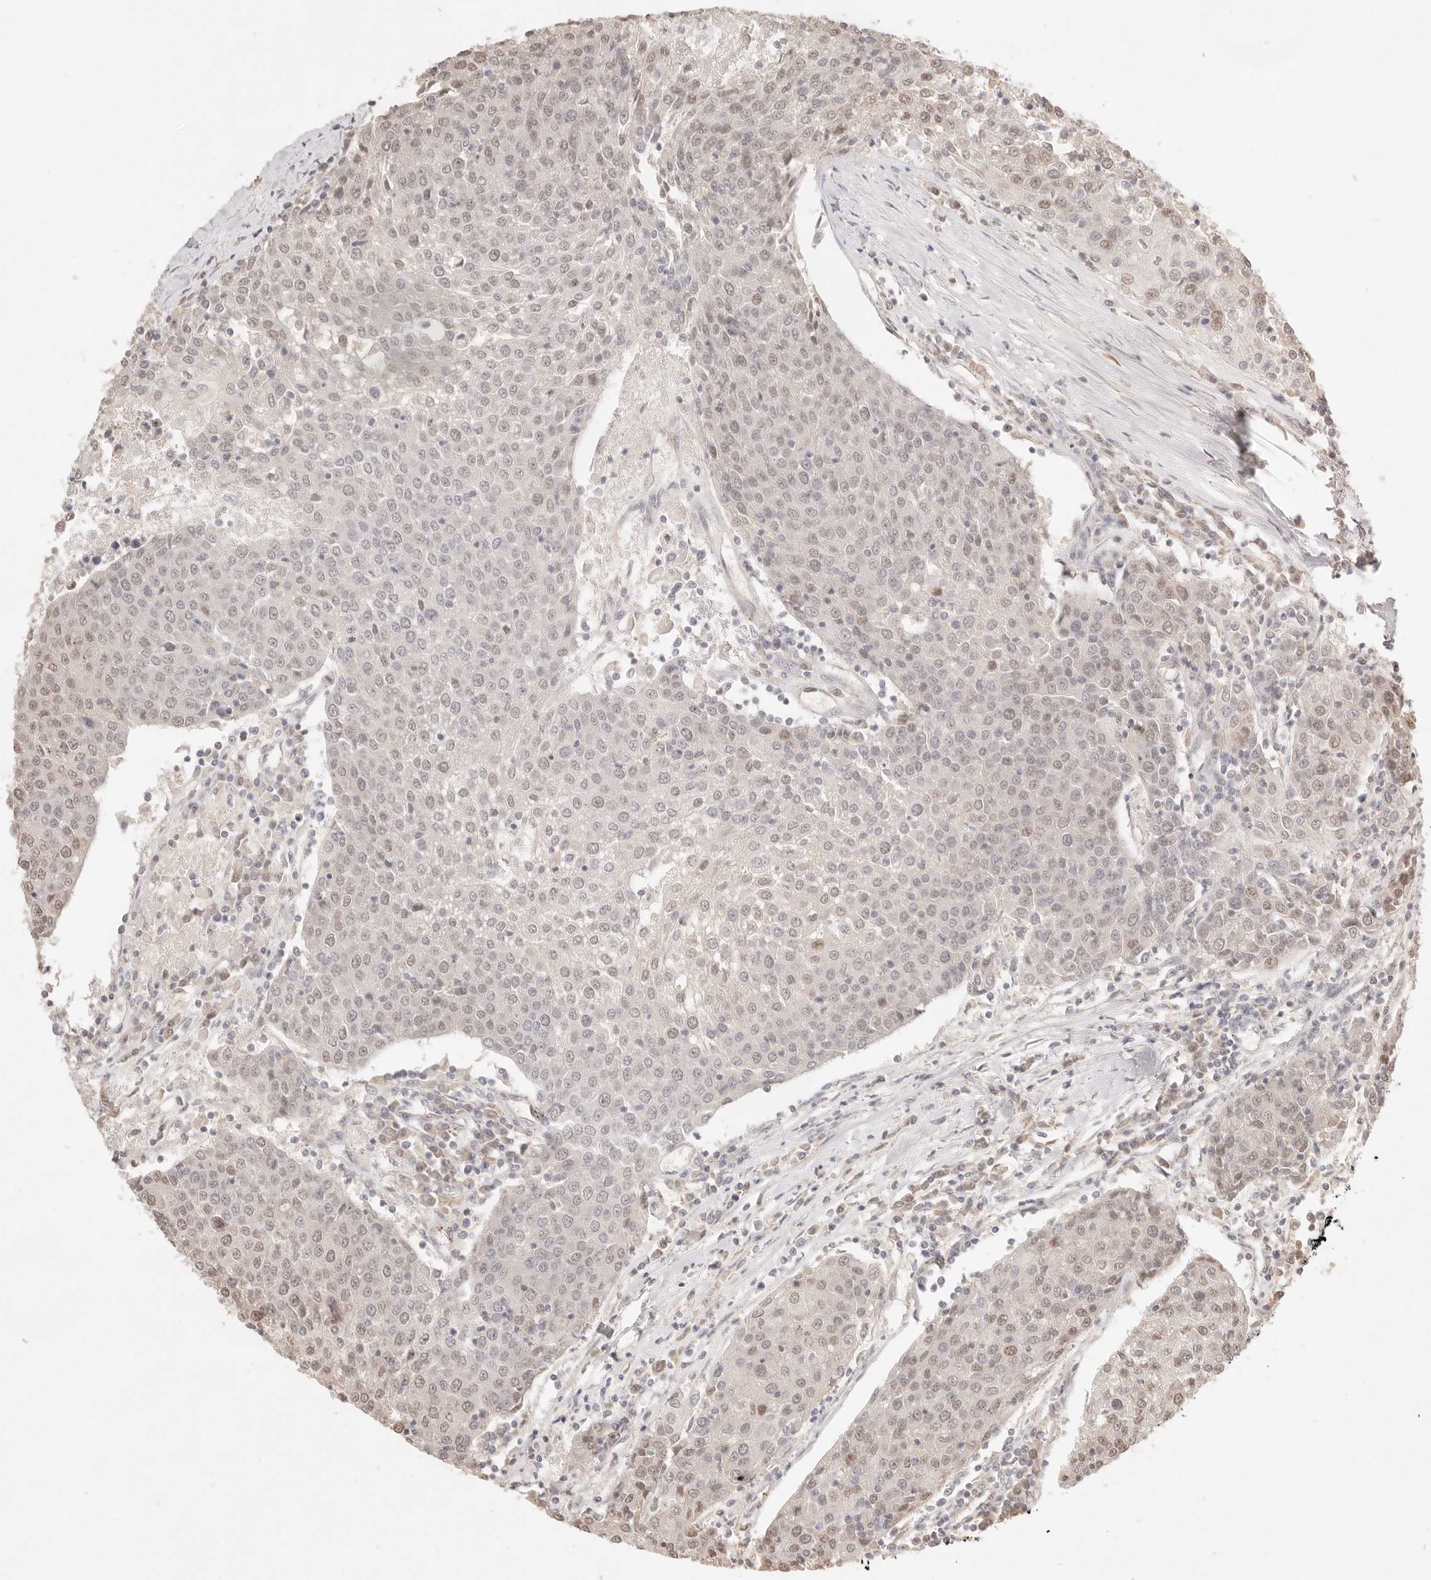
{"staining": {"intensity": "weak", "quantity": ">75%", "location": "nuclear"}, "tissue": "urothelial cancer", "cell_type": "Tumor cells", "image_type": "cancer", "snomed": [{"axis": "morphology", "description": "Urothelial carcinoma, High grade"}, {"axis": "topography", "description": "Urinary bladder"}], "caption": "Weak nuclear protein positivity is identified in approximately >75% of tumor cells in urothelial carcinoma (high-grade).", "gene": "MEP1A", "patient": {"sex": "female", "age": 85}}